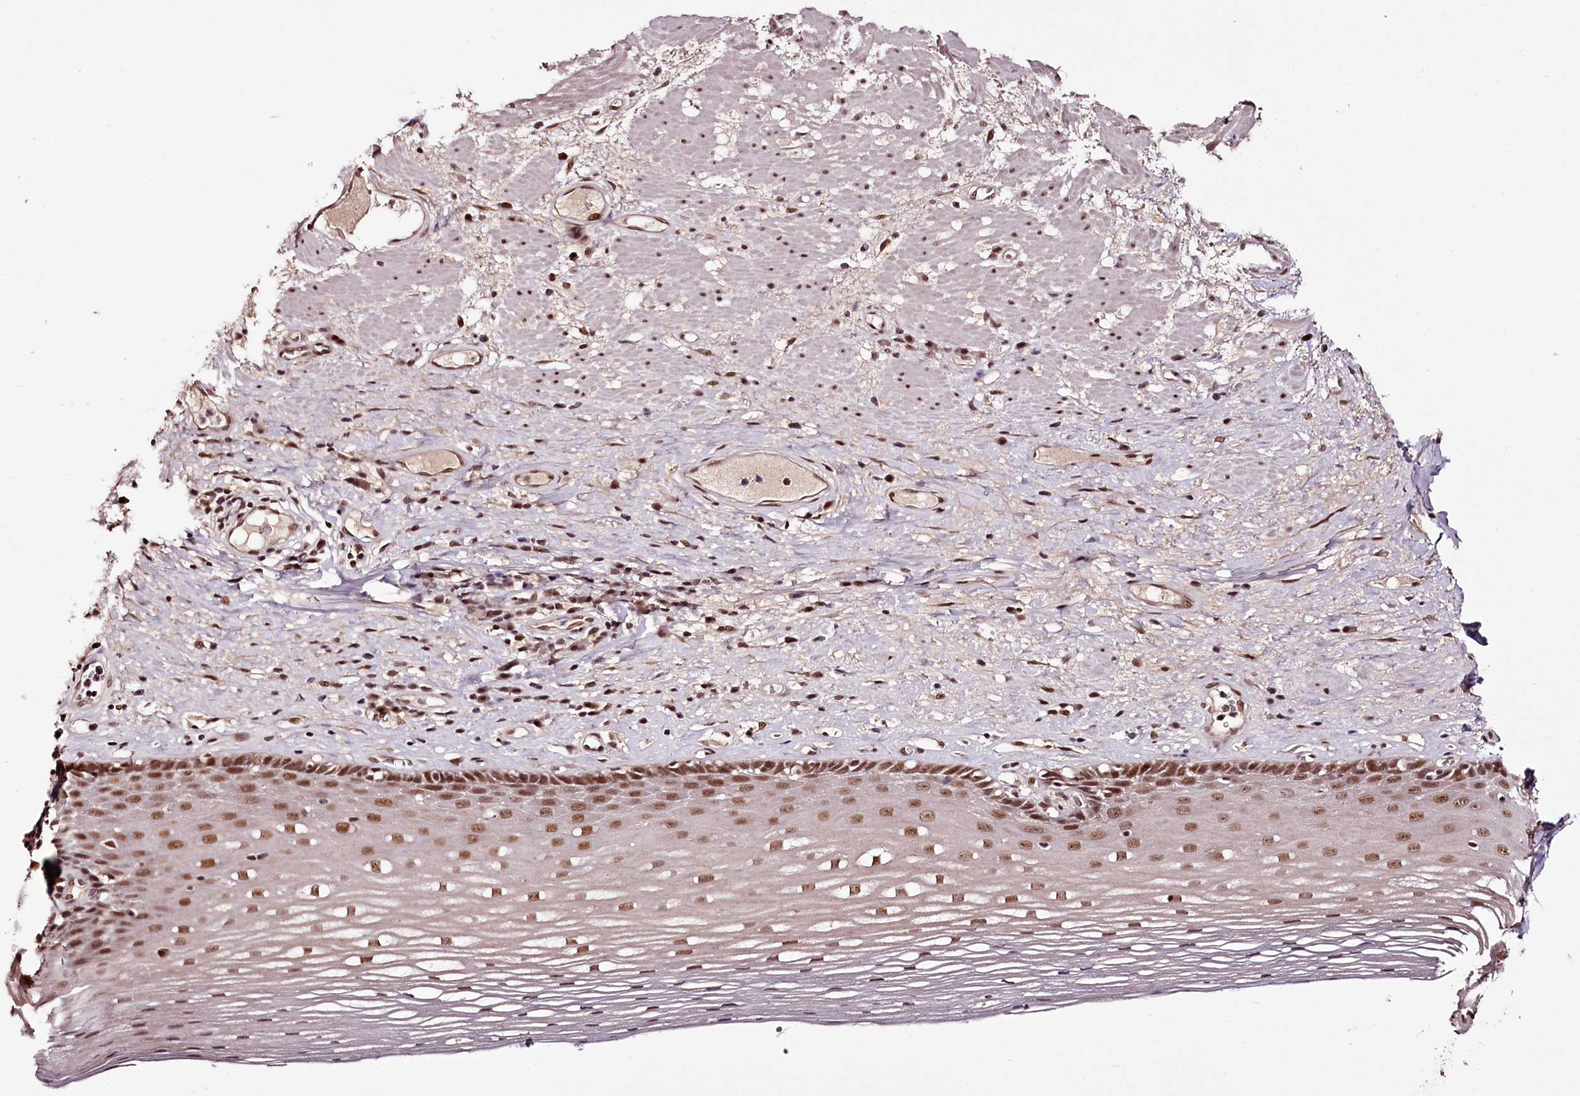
{"staining": {"intensity": "strong", "quantity": ">75%", "location": "nuclear"}, "tissue": "esophagus", "cell_type": "Squamous epithelial cells", "image_type": "normal", "snomed": [{"axis": "morphology", "description": "Normal tissue, NOS"}, {"axis": "topography", "description": "Esophagus"}], "caption": "The immunohistochemical stain labels strong nuclear positivity in squamous epithelial cells of unremarkable esophagus. (Stains: DAB (3,3'-diaminobenzidine) in brown, nuclei in blue, Microscopy: brightfield microscopy at high magnification).", "gene": "TTC33", "patient": {"sex": "male", "age": 62}}